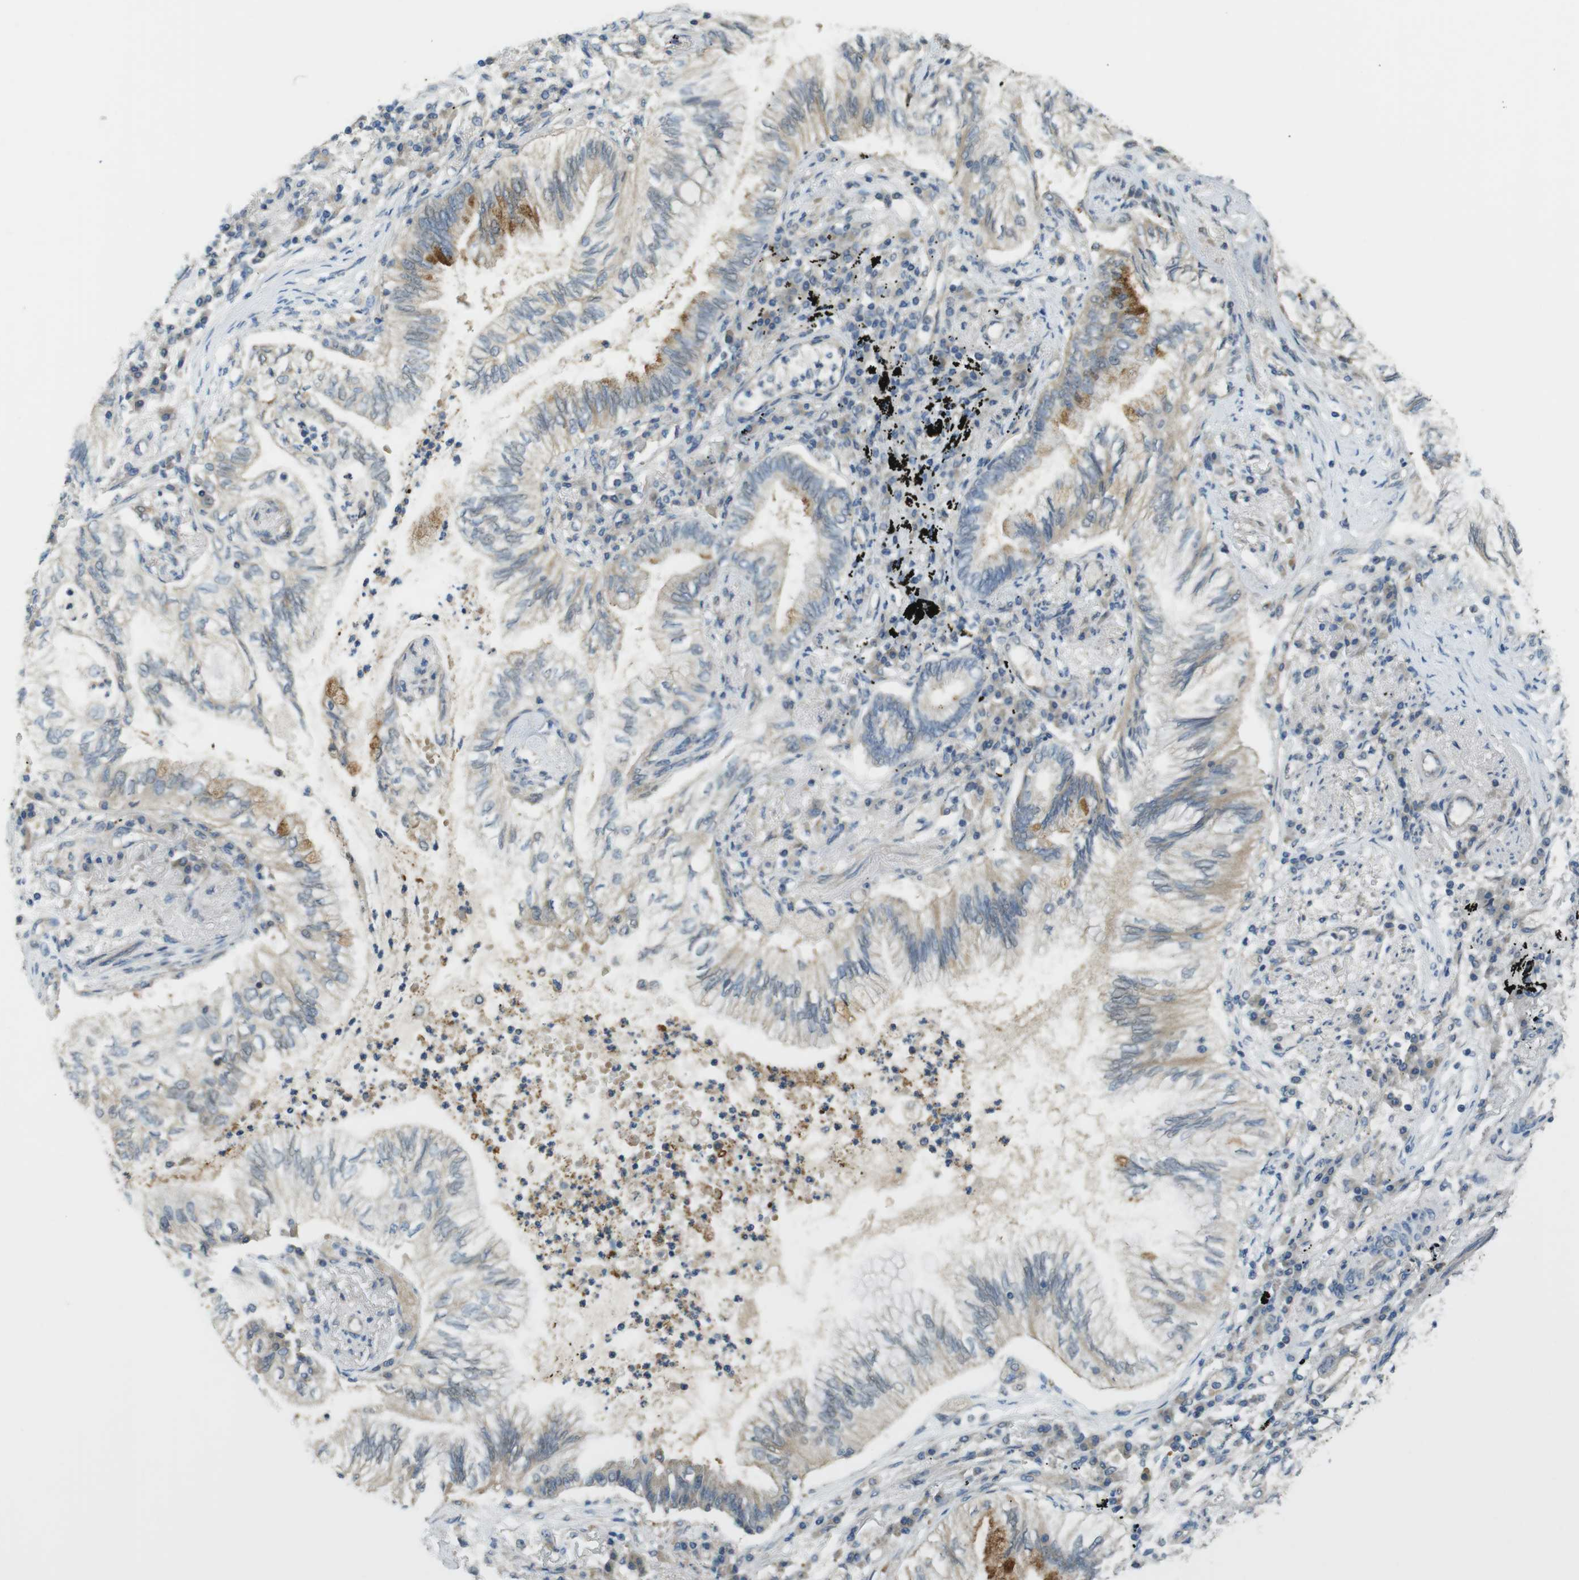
{"staining": {"intensity": "moderate", "quantity": "<25%", "location": "cytoplasmic/membranous"}, "tissue": "lung cancer", "cell_type": "Tumor cells", "image_type": "cancer", "snomed": [{"axis": "morphology", "description": "Normal tissue, NOS"}, {"axis": "morphology", "description": "Adenocarcinoma, NOS"}, {"axis": "topography", "description": "Bronchus"}, {"axis": "topography", "description": "Lung"}], "caption": "A brown stain highlights moderate cytoplasmic/membranous positivity of a protein in lung cancer (adenocarcinoma) tumor cells.", "gene": "ABHD15", "patient": {"sex": "female", "age": 70}}